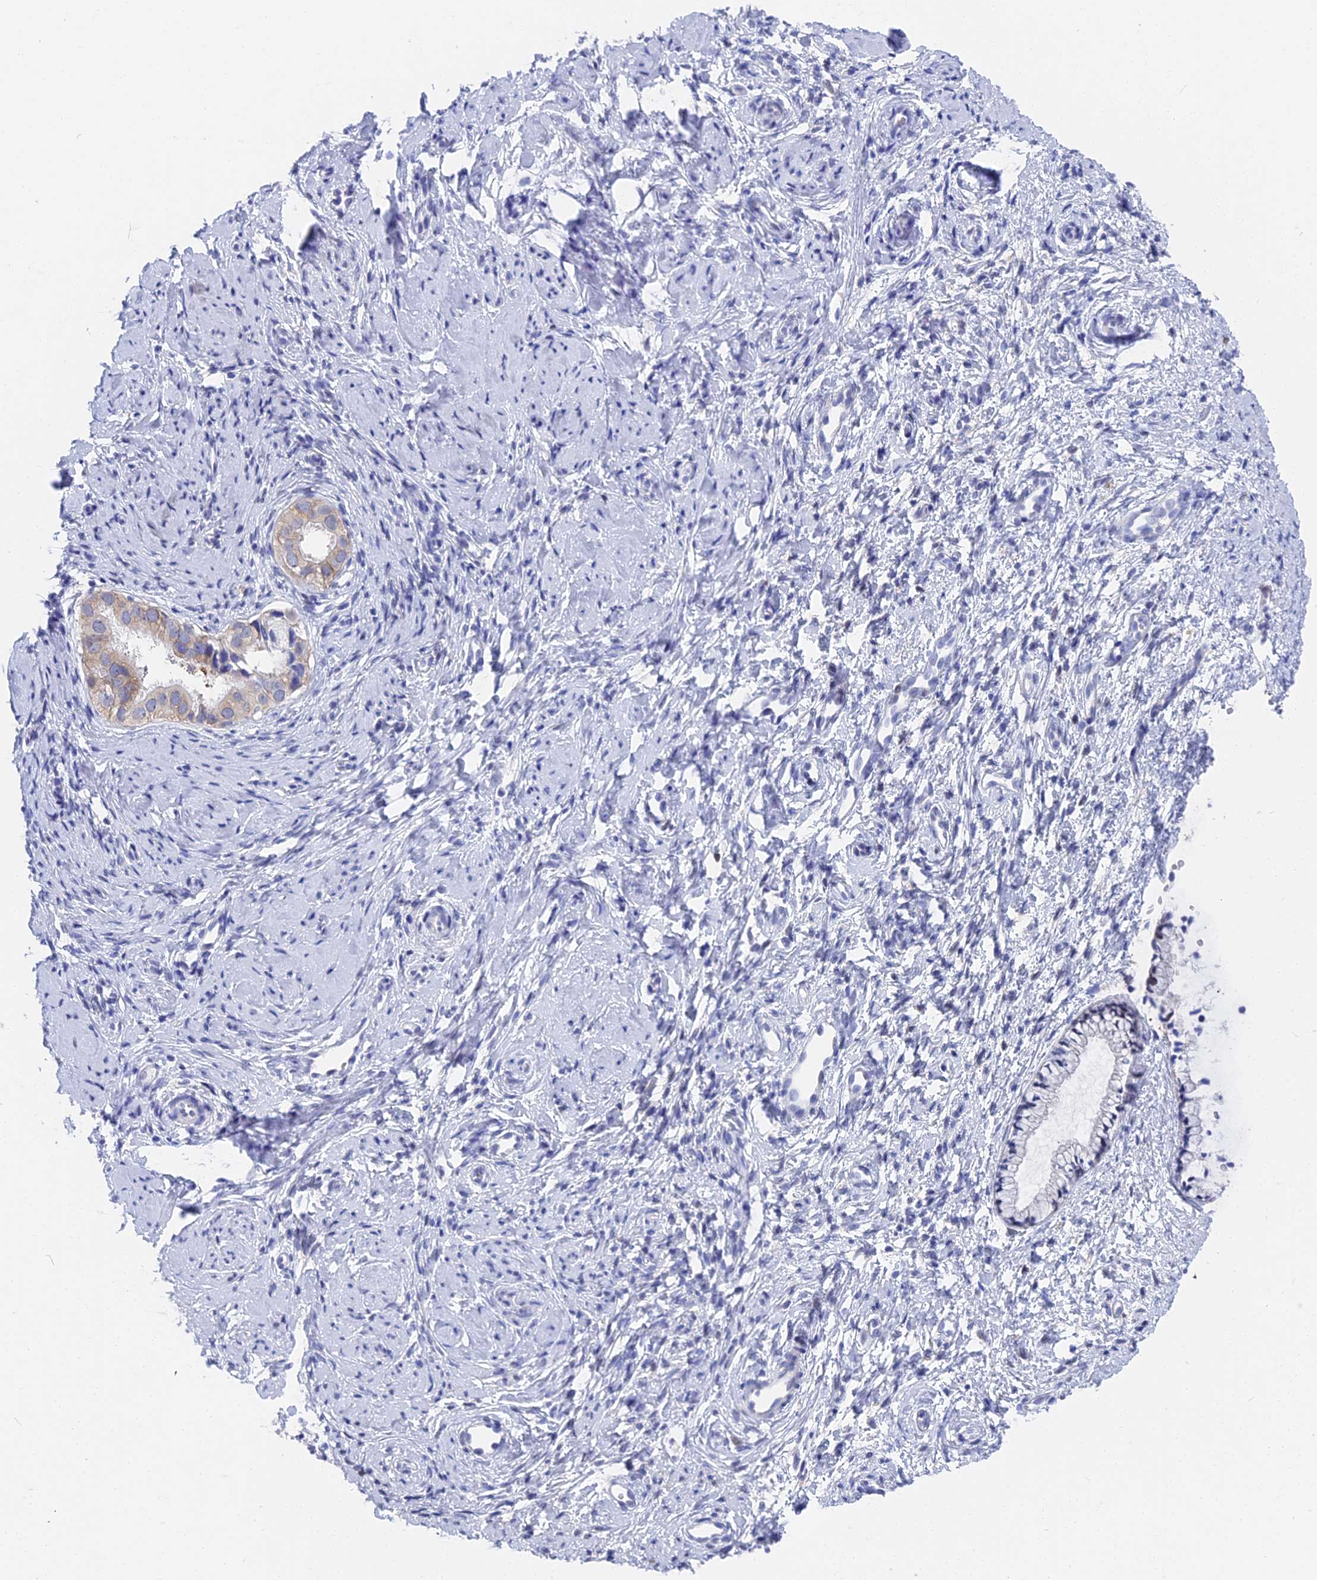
{"staining": {"intensity": "negative", "quantity": "none", "location": "none"}, "tissue": "cervix", "cell_type": "Glandular cells", "image_type": "normal", "snomed": [{"axis": "morphology", "description": "Normal tissue, NOS"}, {"axis": "topography", "description": "Cervix"}], "caption": "Immunohistochemical staining of normal cervix shows no significant staining in glandular cells.", "gene": "VPS33B", "patient": {"sex": "female", "age": 57}}